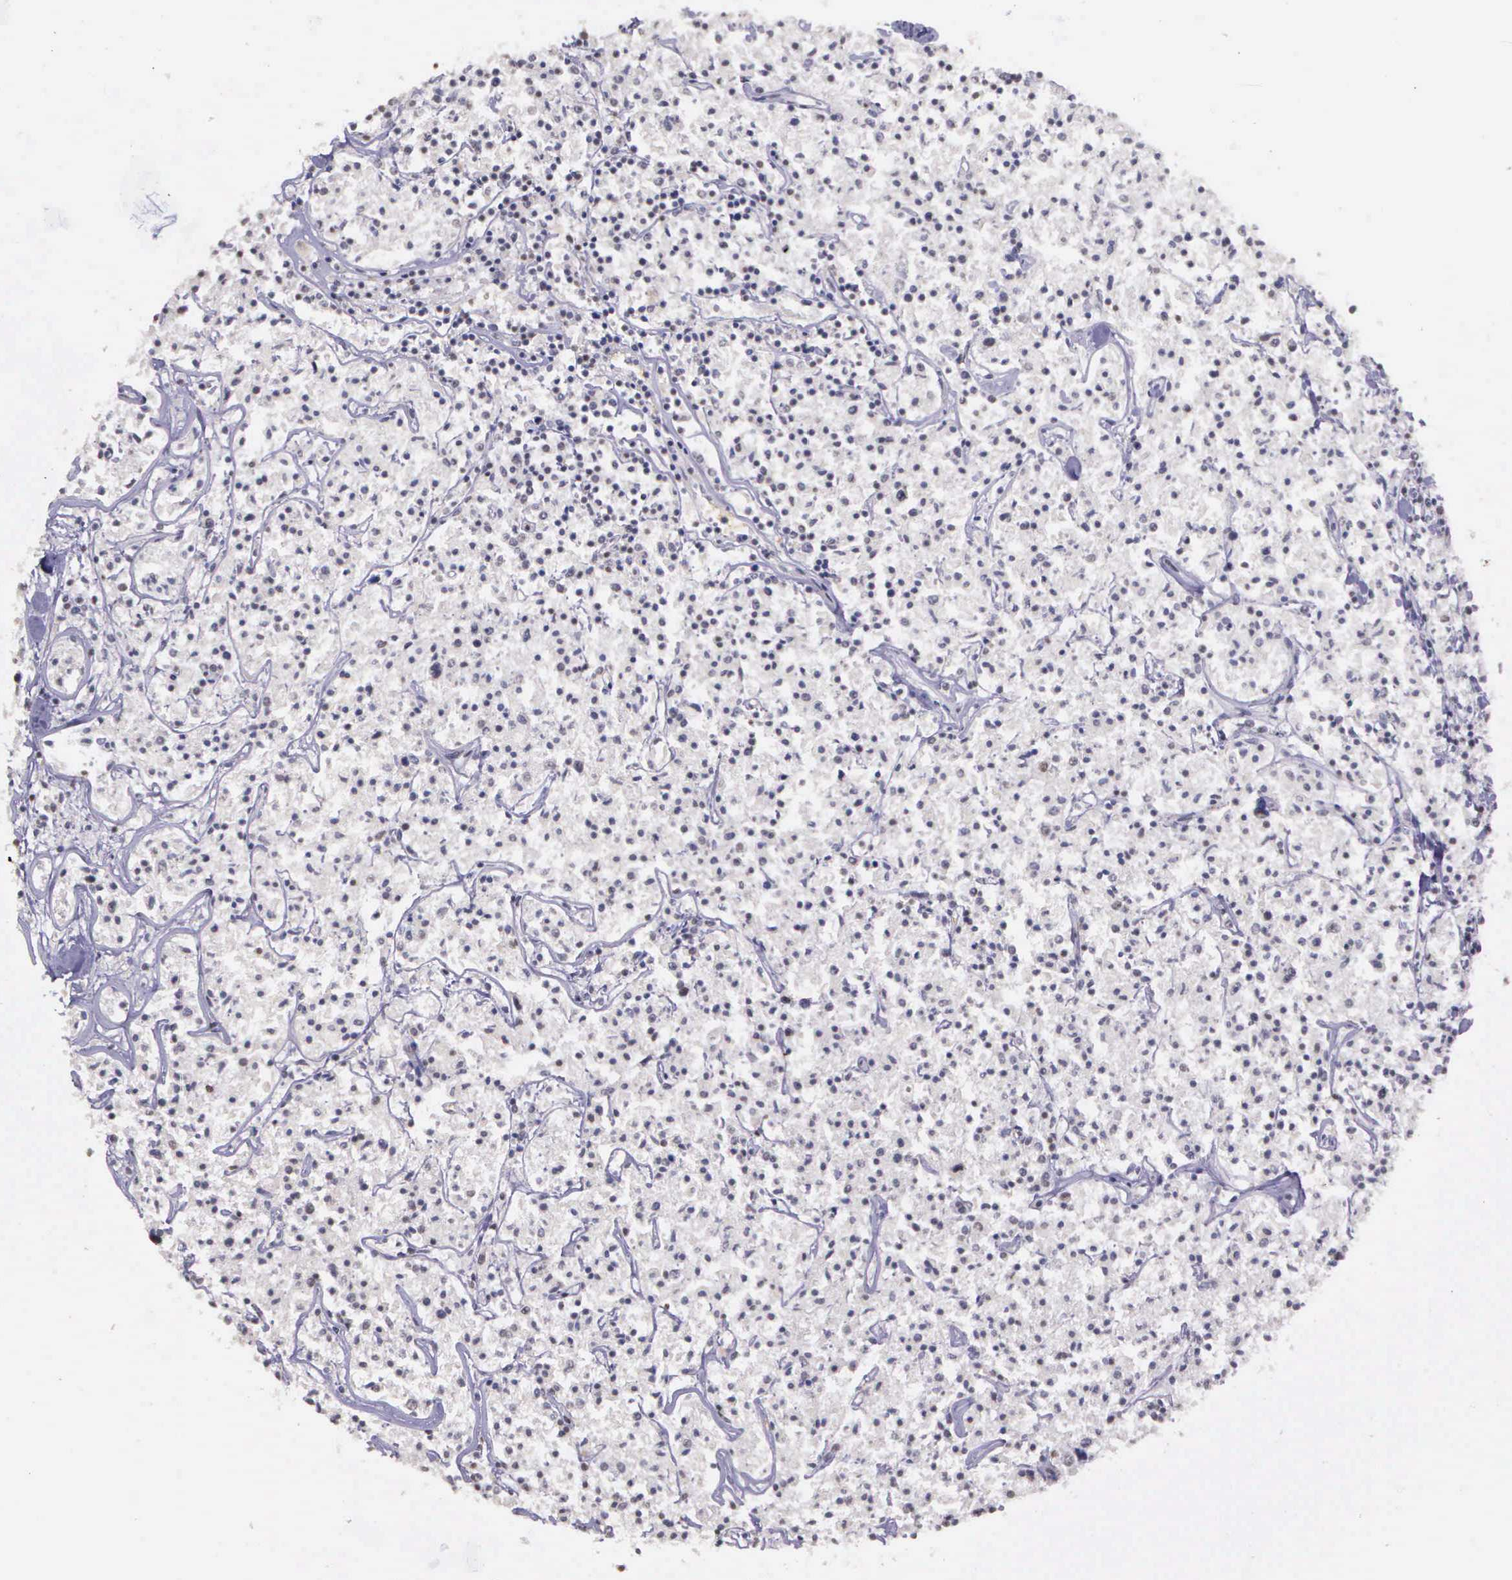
{"staining": {"intensity": "negative", "quantity": "none", "location": "none"}, "tissue": "lymphoma", "cell_type": "Tumor cells", "image_type": "cancer", "snomed": [{"axis": "morphology", "description": "Malignant lymphoma, non-Hodgkin's type, Low grade"}, {"axis": "topography", "description": "Small intestine"}], "caption": "Tumor cells are negative for brown protein staining in lymphoma.", "gene": "ARMCX5", "patient": {"sex": "female", "age": 59}}